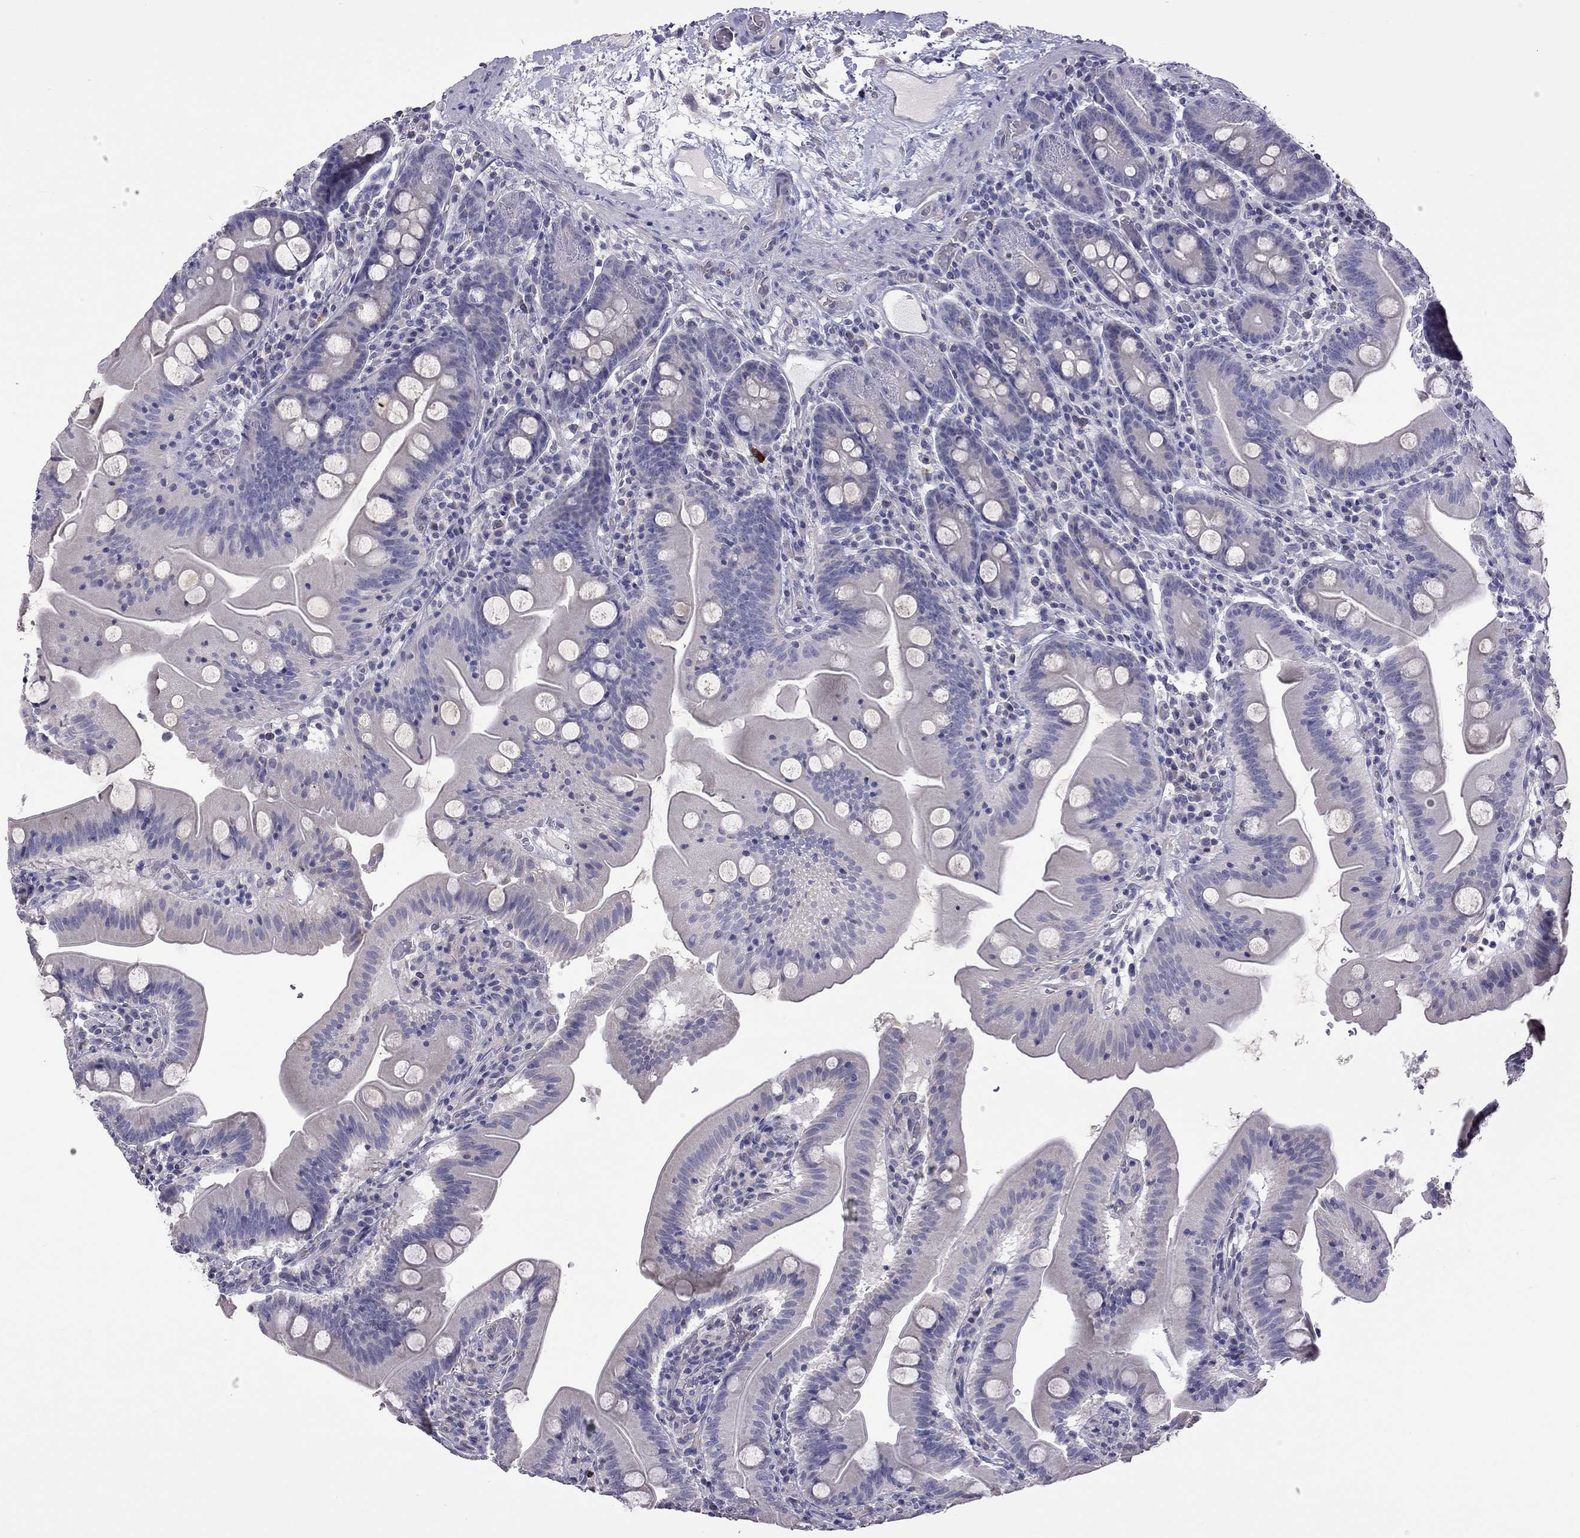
{"staining": {"intensity": "negative", "quantity": "none", "location": "none"}, "tissue": "small intestine", "cell_type": "Glandular cells", "image_type": "normal", "snomed": [{"axis": "morphology", "description": "Normal tissue, NOS"}, {"axis": "topography", "description": "Small intestine"}], "caption": "The image exhibits no significant positivity in glandular cells of small intestine. (DAB (3,3'-diaminobenzidine) IHC with hematoxylin counter stain).", "gene": "FEZ1", "patient": {"sex": "male", "age": 37}}